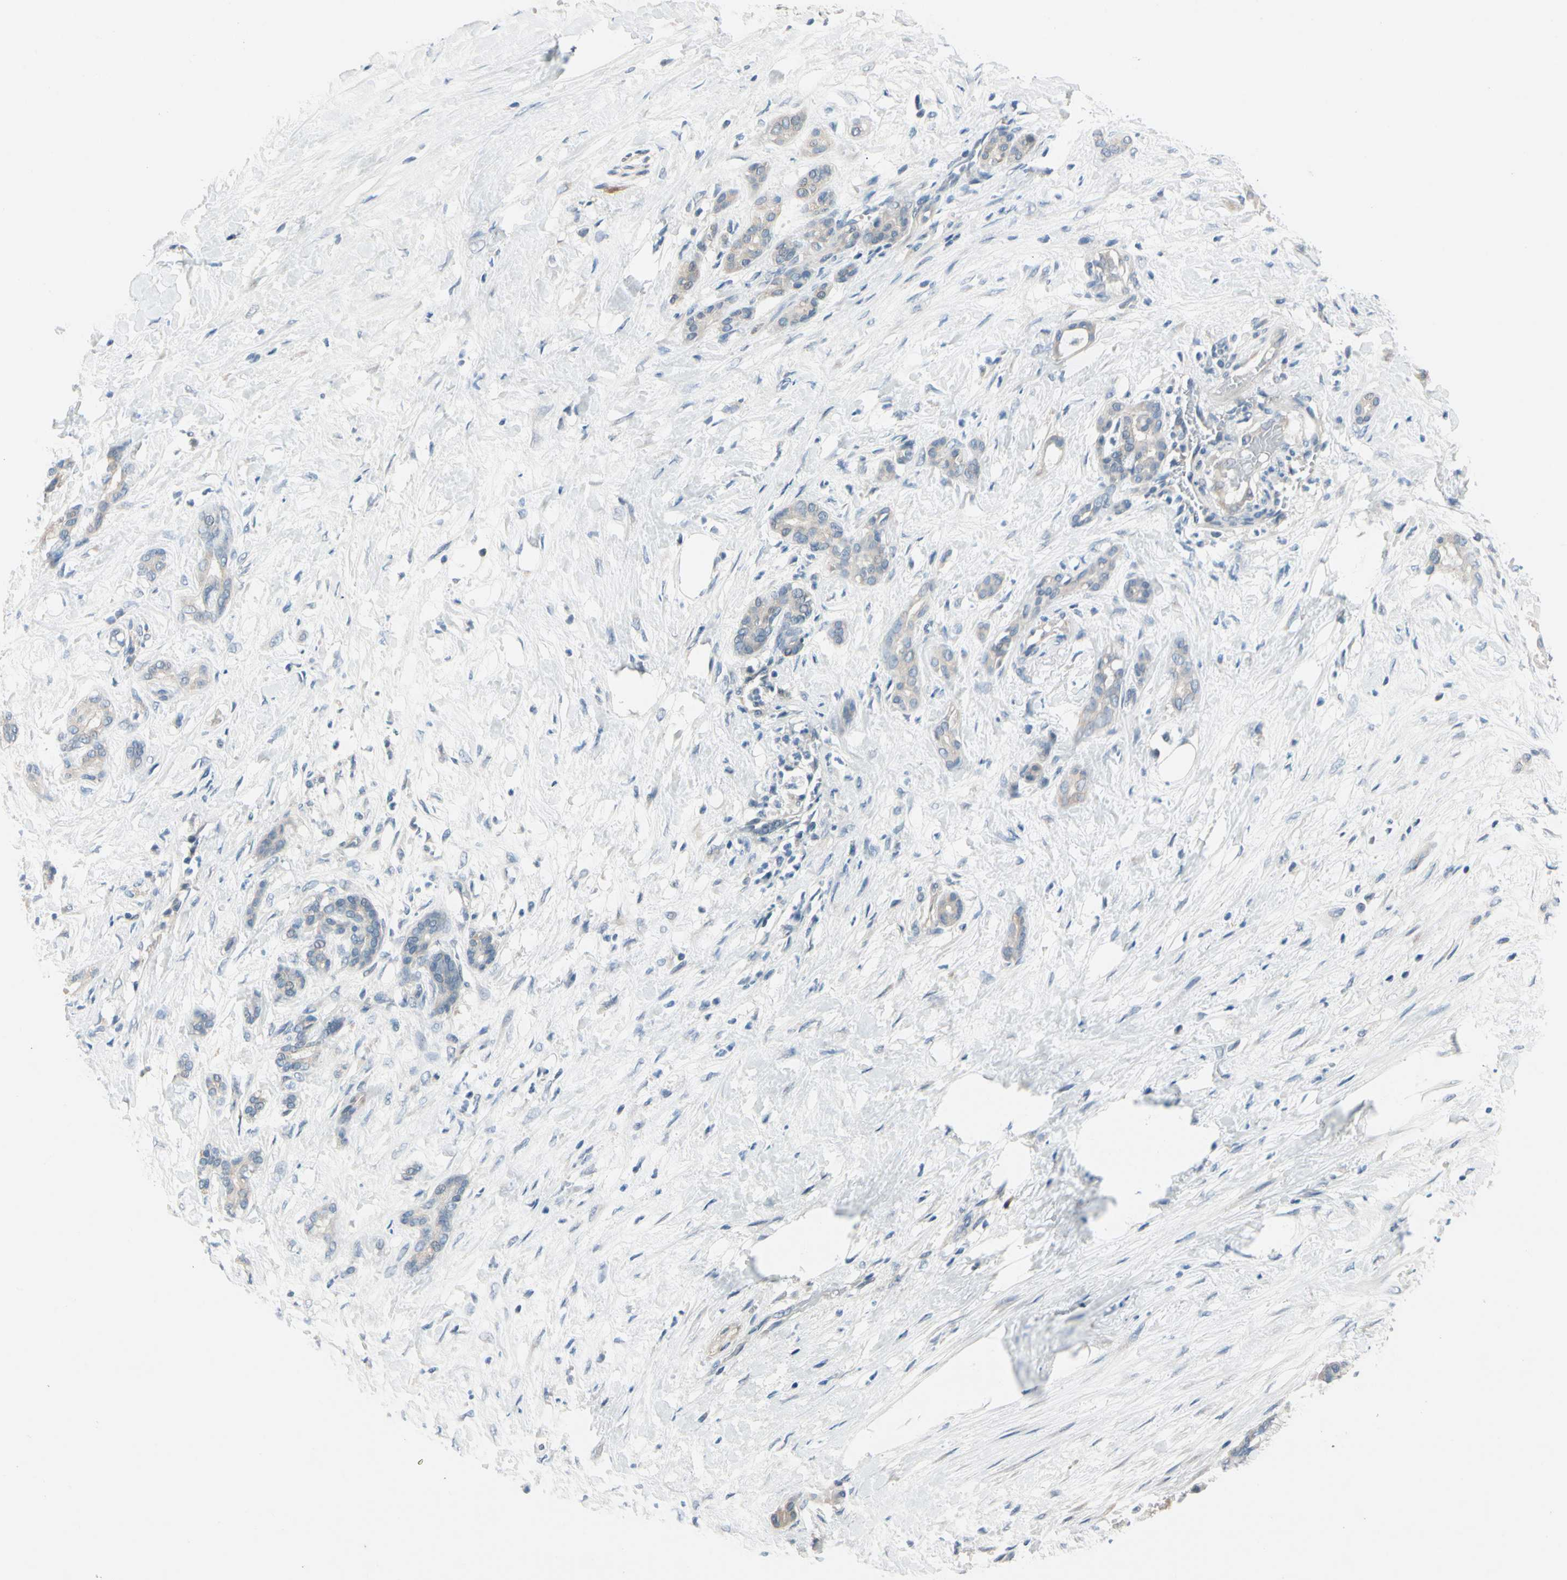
{"staining": {"intensity": "negative", "quantity": "none", "location": "none"}, "tissue": "pancreatic cancer", "cell_type": "Tumor cells", "image_type": "cancer", "snomed": [{"axis": "morphology", "description": "Adenocarcinoma, NOS"}, {"axis": "topography", "description": "Pancreas"}], "caption": "Immunohistochemistry photomicrograph of pancreatic adenocarcinoma stained for a protein (brown), which exhibits no positivity in tumor cells.", "gene": "SLC27A6", "patient": {"sex": "male", "age": 41}}